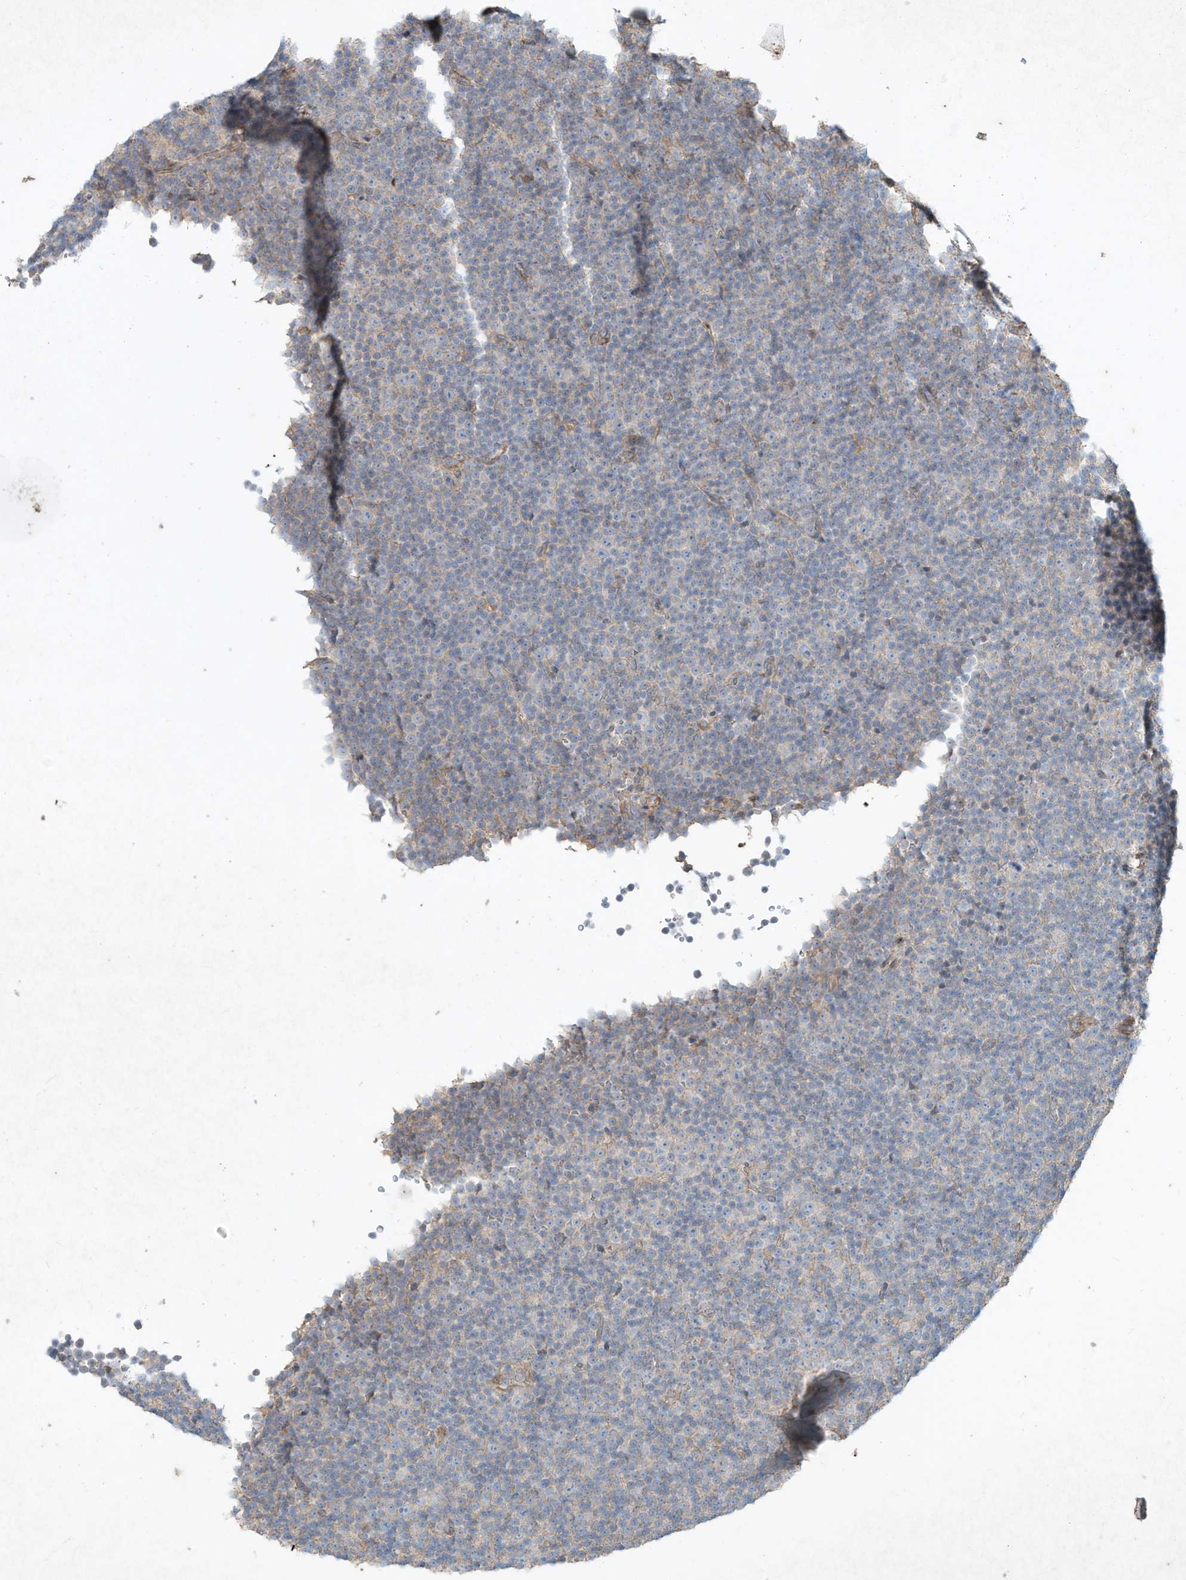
{"staining": {"intensity": "negative", "quantity": "none", "location": "none"}, "tissue": "lymphoma", "cell_type": "Tumor cells", "image_type": "cancer", "snomed": [{"axis": "morphology", "description": "Malignant lymphoma, non-Hodgkin's type, Low grade"}, {"axis": "topography", "description": "Lymph node"}], "caption": "DAB immunohistochemical staining of human low-grade malignant lymphoma, non-Hodgkin's type shows no significant positivity in tumor cells. (Brightfield microscopy of DAB immunohistochemistry (IHC) at high magnification).", "gene": "HTR5A", "patient": {"sex": "female", "age": 67}}